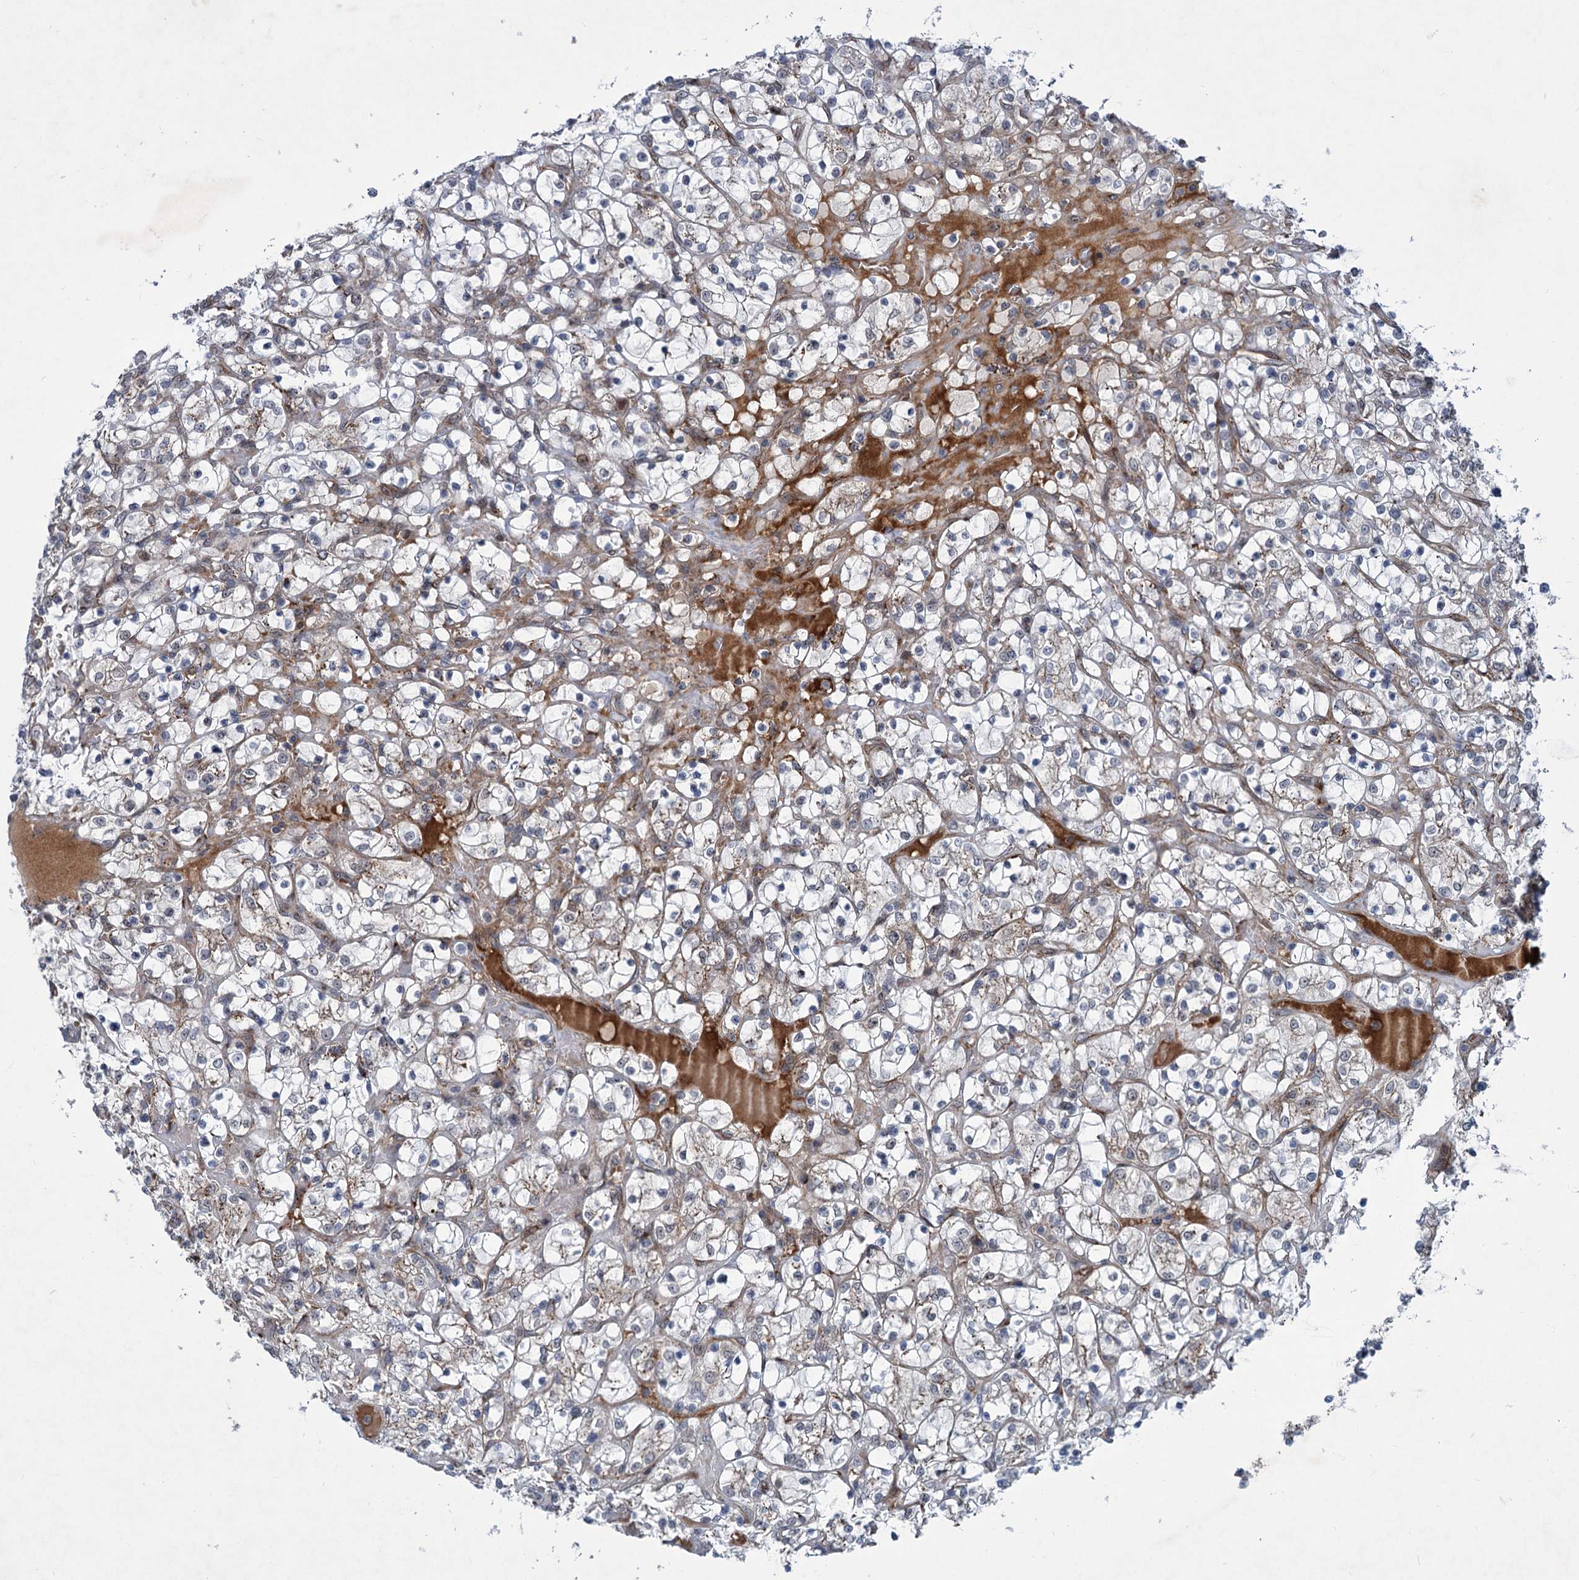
{"staining": {"intensity": "moderate", "quantity": "<25%", "location": "cytoplasmic/membranous"}, "tissue": "renal cancer", "cell_type": "Tumor cells", "image_type": "cancer", "snomed": [{"axis": "morphology", "description": "Adenocarcinoma, NOS"}, {"axis": "topography", "description": "Kidney"}], "caption": "This is an image of IHC staining of renal adenocarcinoma, which shows moderate staining in the cytoplasmic/membranous of tumor cells.", "gene": "ELP4", "patient": {"sex": "female", "age": 69}}